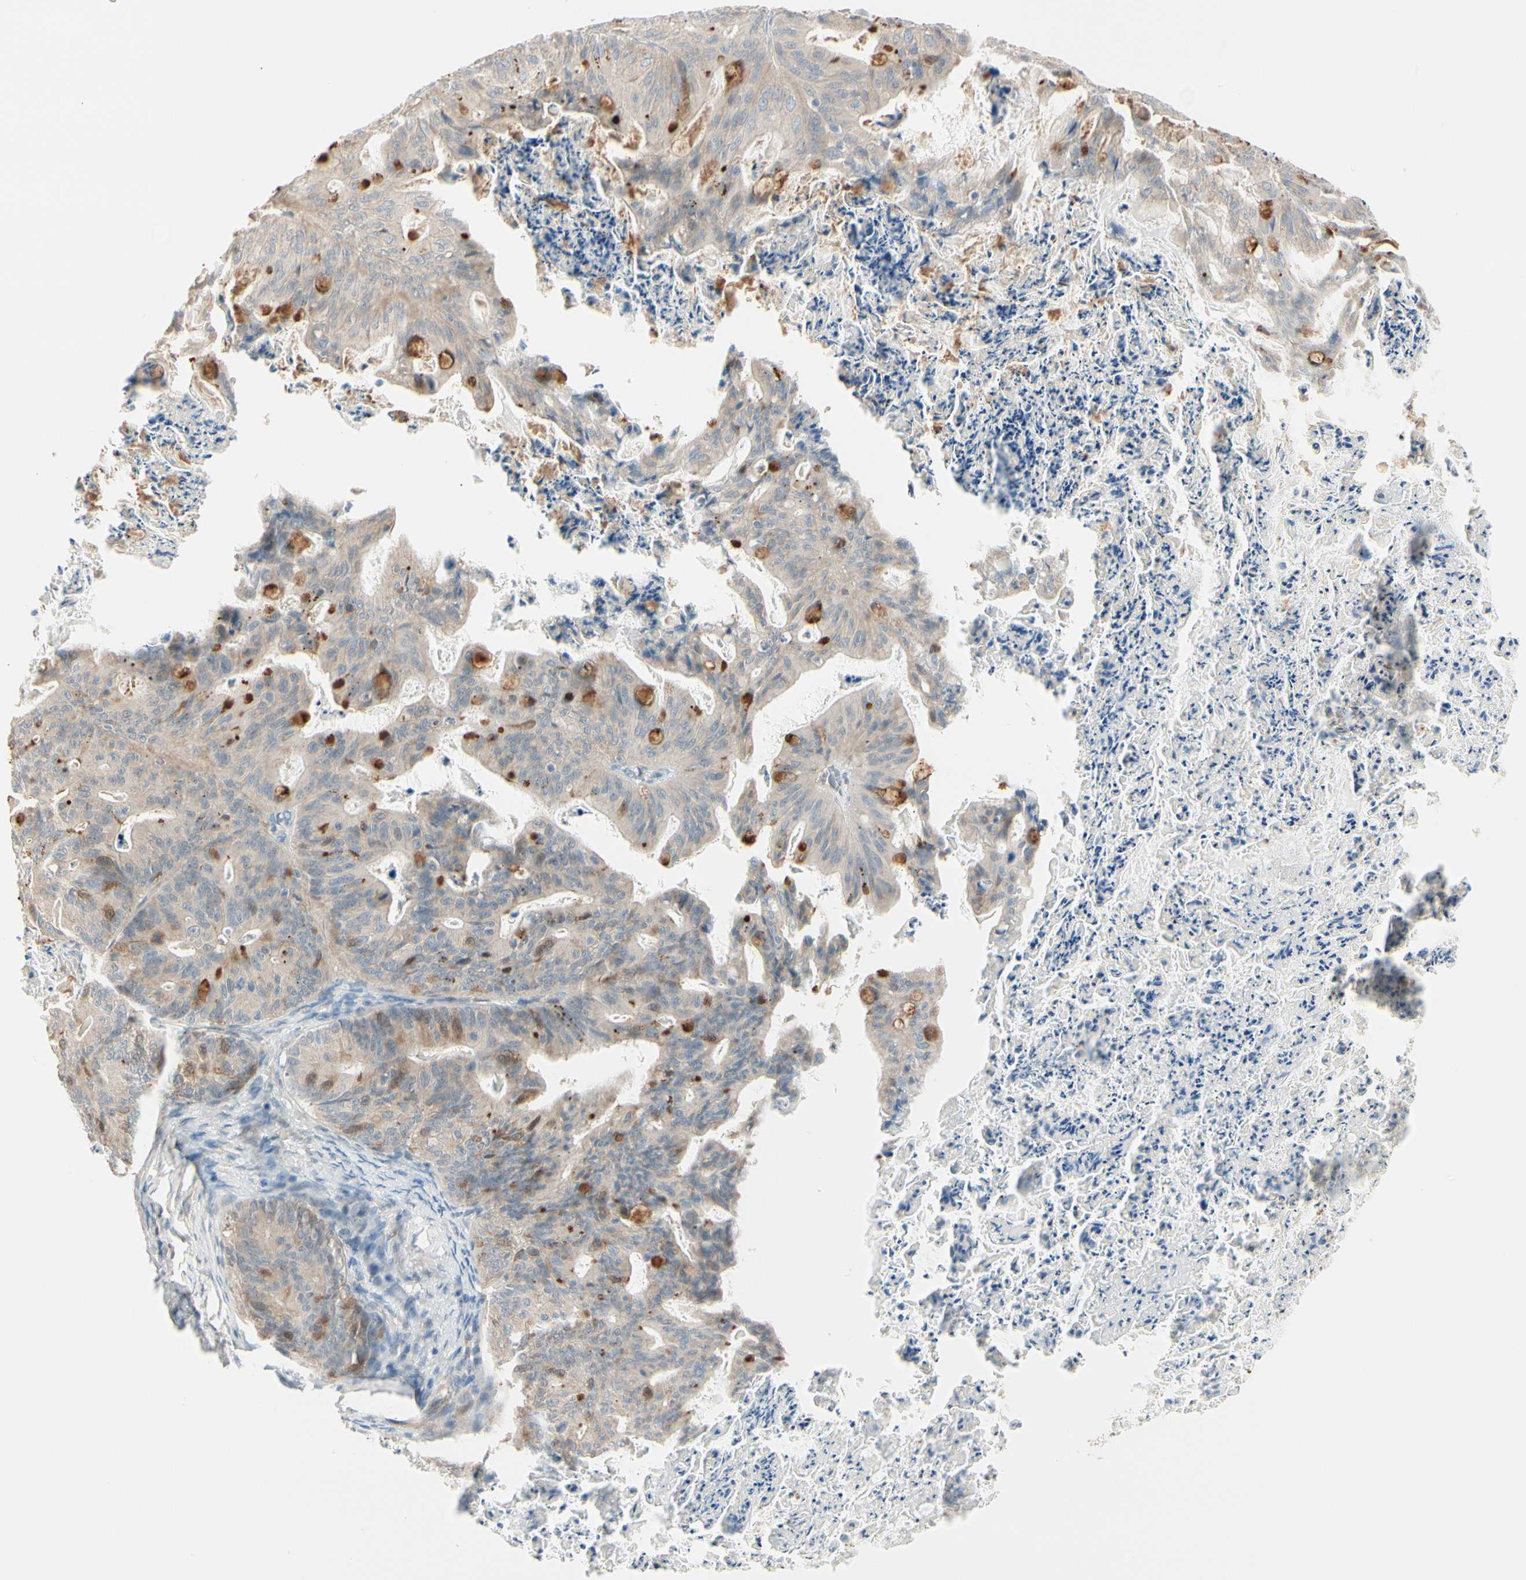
{"staining": {"intensity": "moderate", "quantity": "<25%", "location": "cytoplasmic/membranous"}, "tissue": "ovarian cancer", "cell_type": "Tumor cells", "image_type": "cancer", "snomed": [{"axis": "morphology", "description": "Cystadenocarcinoma, mucinous, NOS"}, {"axis": "topography", "description": "Ovary"}], "caption": "A micrograph of human mucinous cystadenocarcinoma (ovarian) stained for a protein exhibits moderate cytoplasmic/membranous brown staining in tumor cells.", "gene": "PTTG1", "patient": {"sex": "female", "age": 36}}